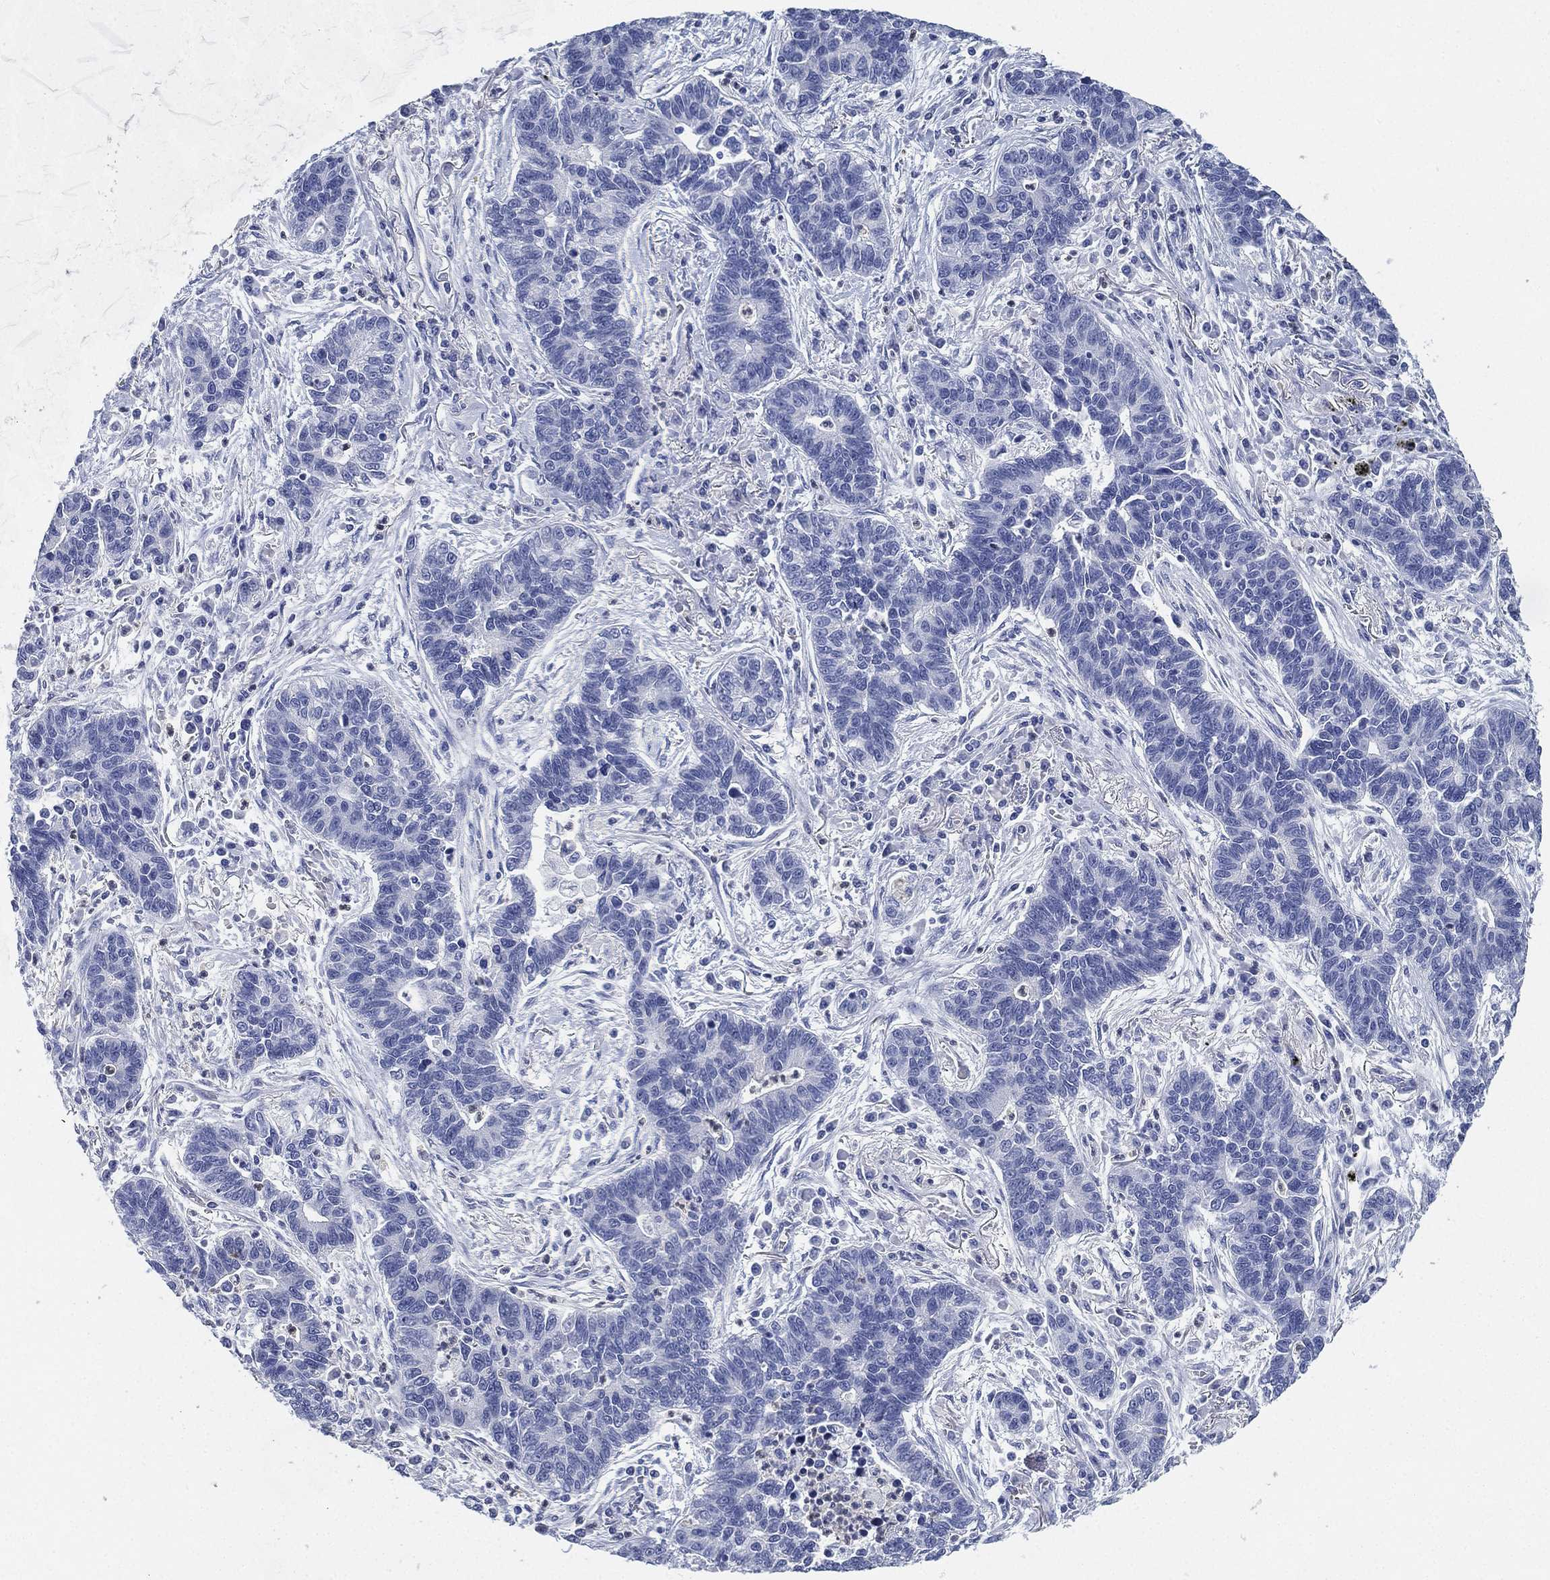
{"staining": {"intensity": "negative", "quantity": "none", "location": "none"}, "tissue": "lung cancer", "cell_type": "Tumor cells", "image_type": "cancer", "snomed": [{"axis": "morphology", "description": "Adenocarcinoma, NOS"}, {"axis": "topography", "description": "Lung"}], "caption": "Adenocarcinoma (lung) was stained to show a protein in brown. There is no significant staining in tumor cells.", "gene": "DEFB121", "patient": {"sex": "female", "age": 57}}